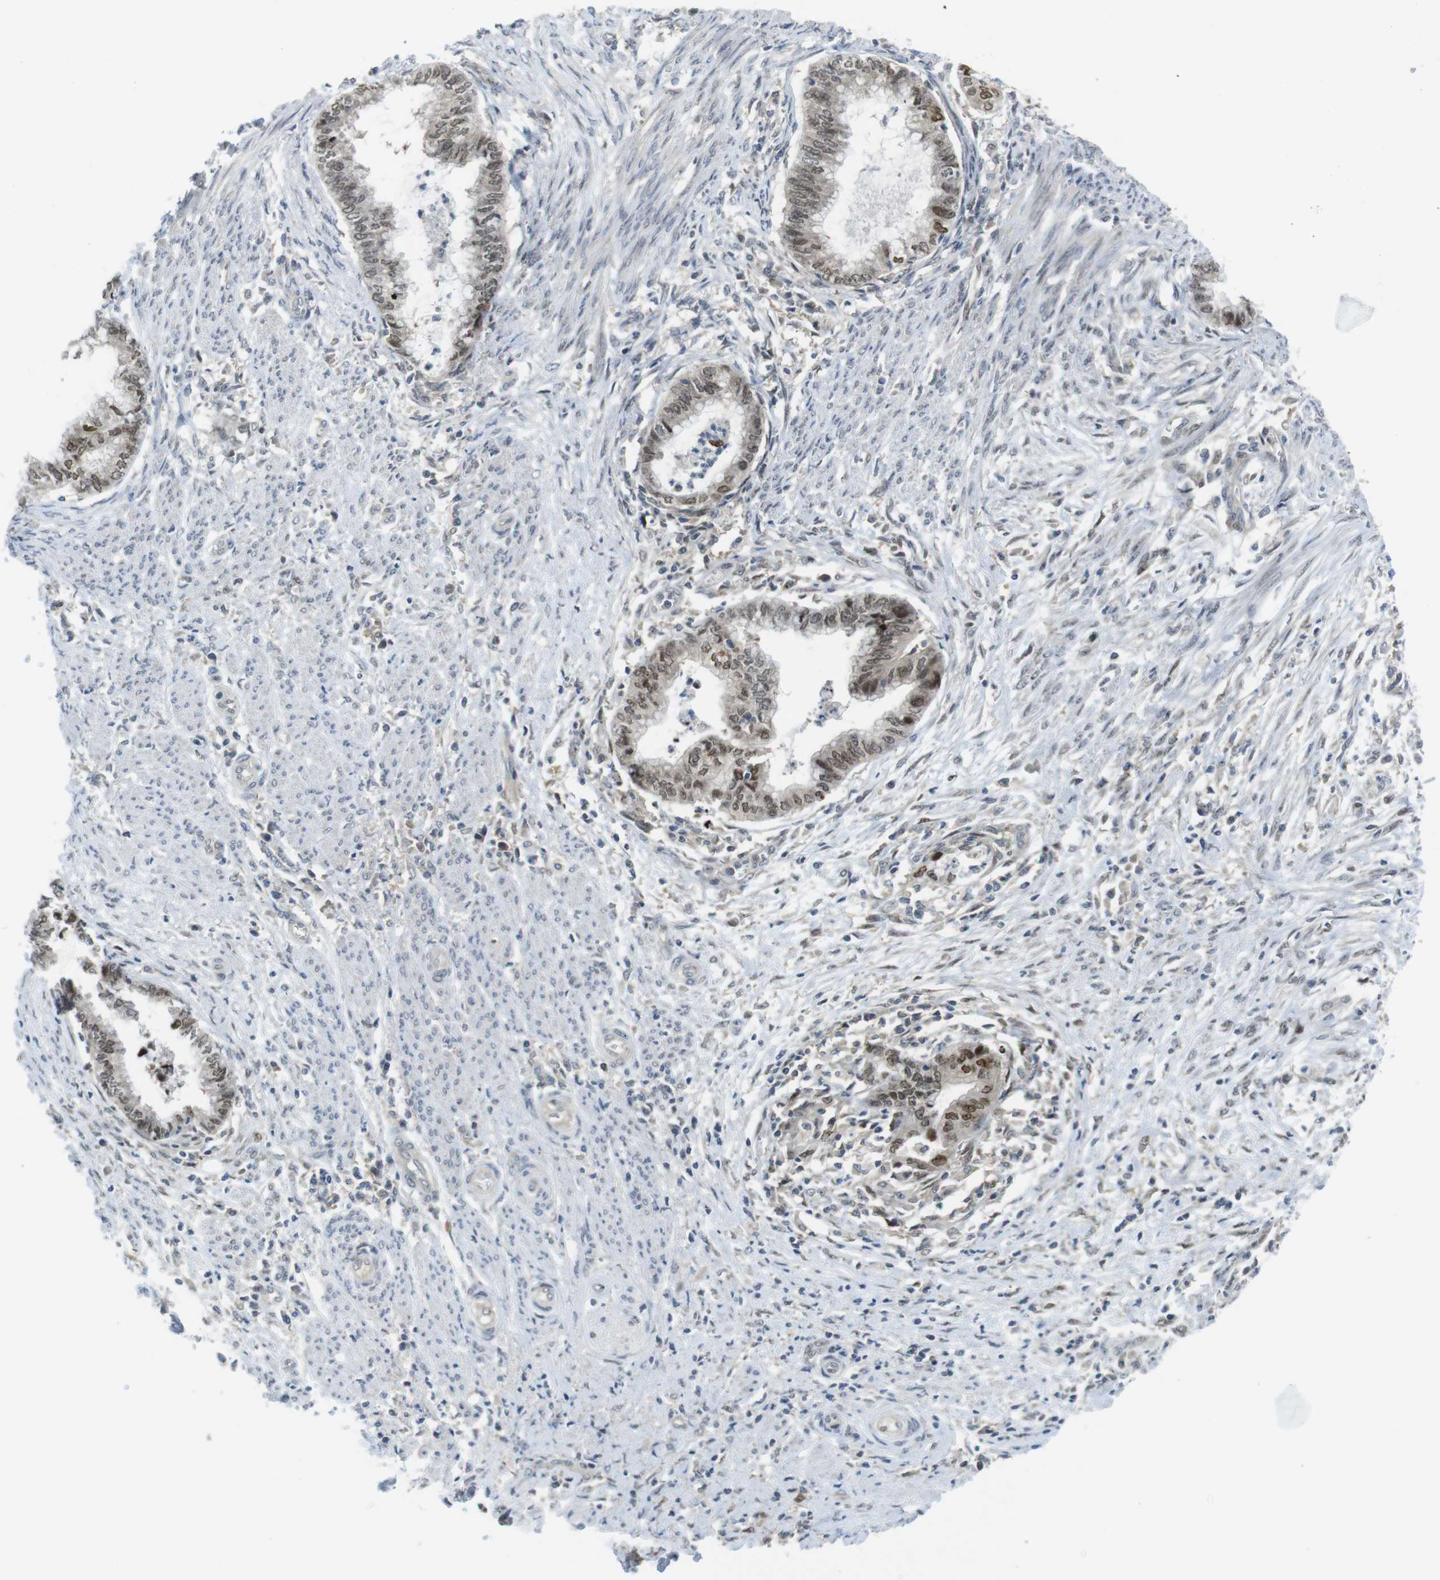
{"staining": {"intensity": "moderate", "quantity": "25%-75%", "location": "nuclear"}, "tissue": "endometrial cancer", "cell_type": "Tumor cells", "image_type": "cancer", "snomed": [{"axis": "morphology", "description": "Necrosis, NOS"}, {"axis": "morphology", "description": "Adenocarcinoma, NOS"}, {"axis": "topography", "description": "Endometrium"}], "caption": "IHC micrograph of human endometrial cancer (adenocarcinoma) stained for a protein (brown), which reveals medium levels of moderate nuclear expression in approximately 25%-75% of tumor cells.", "gene": "RCC1", "patient": {"sex": "female", "age": 79}}